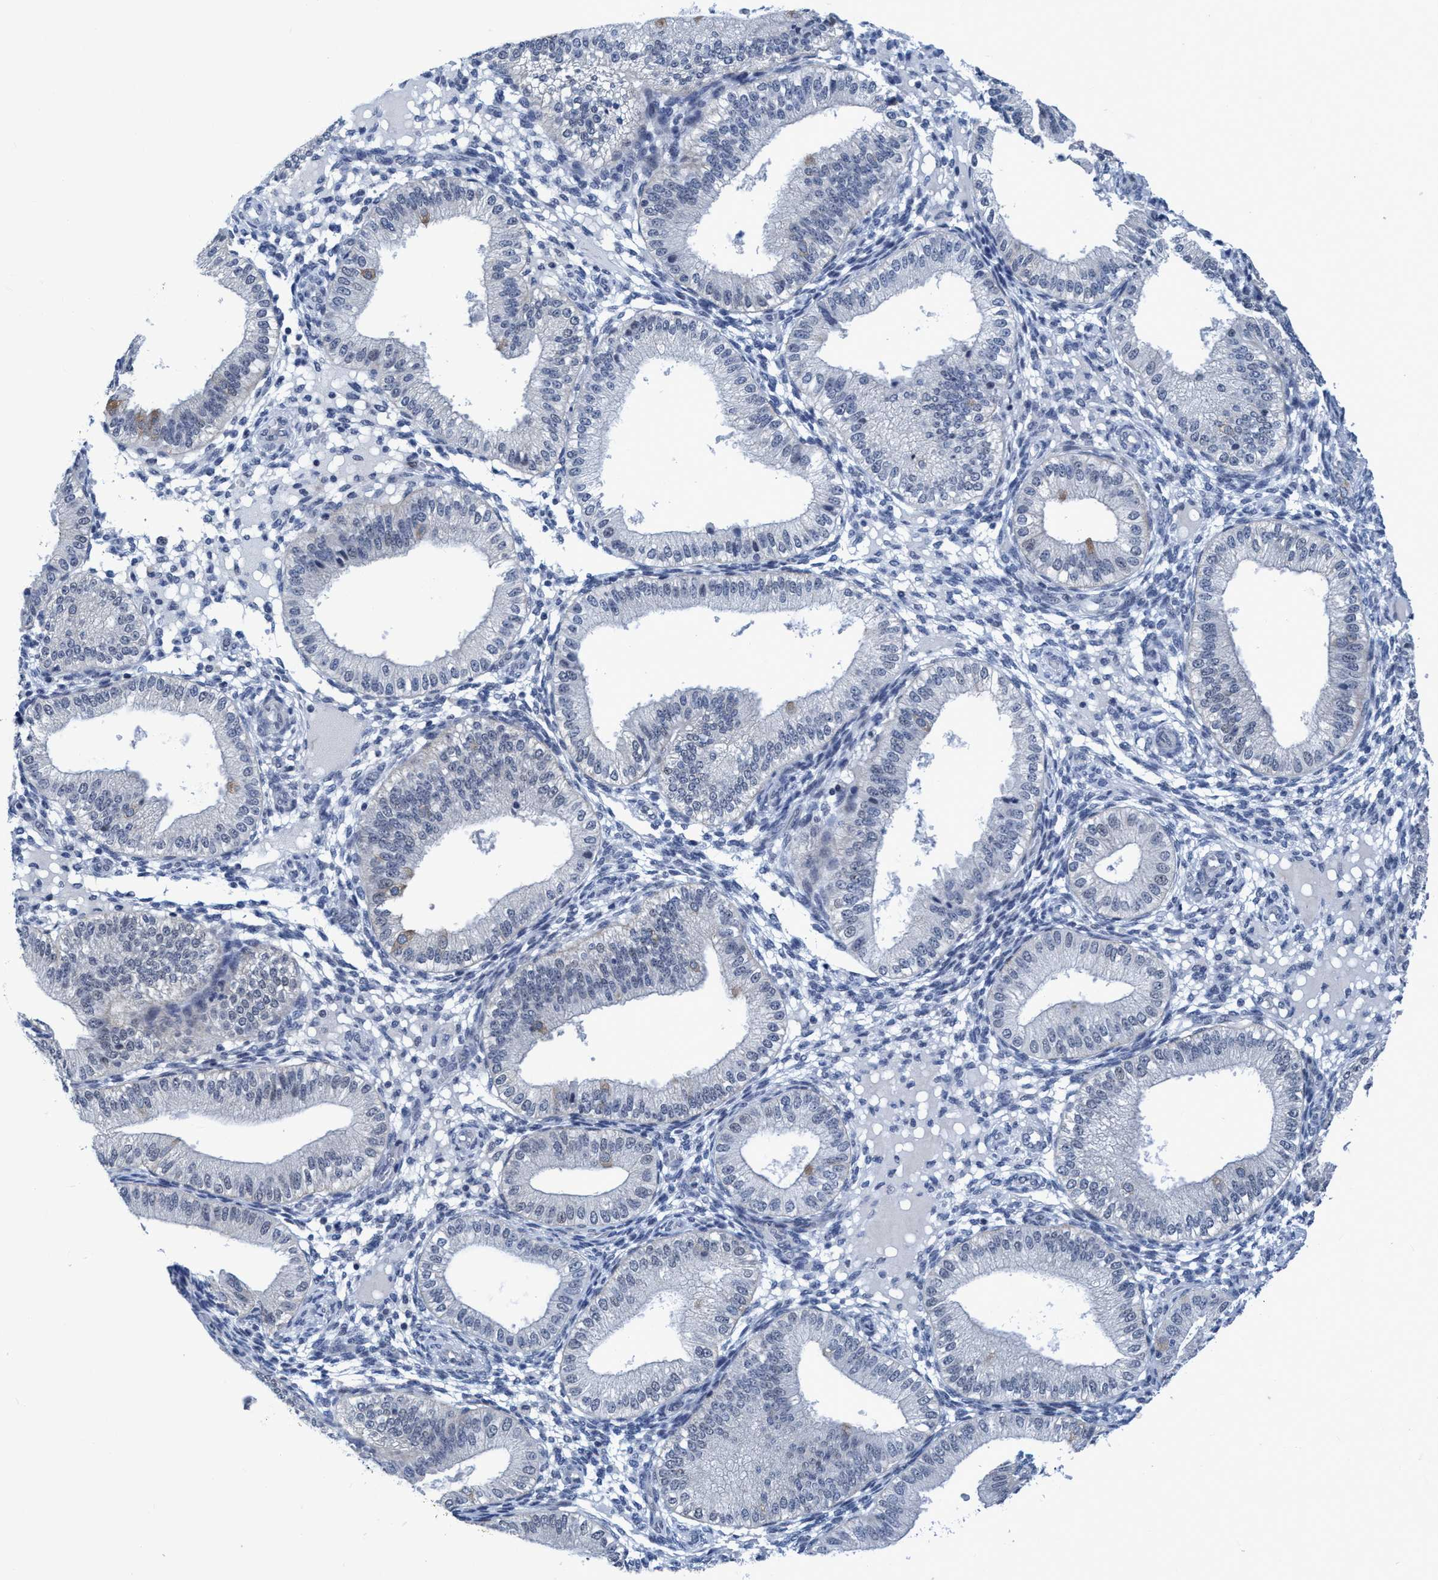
{"staining": {"intensity": "negative", "quantity": "none", "location": "none"}, "tissue": "endometrium", "cell_type": "Cells in endometrial stroma", "image_type": "normal", "snomed": [{"axis": "morphology", "description": "Normal tissue, NOS"}, {"axis": "topography", "description": "Endometrium"}], "caption": "DAB immunohistochemical staining of unremarkable human endometrium shows no significant positivity in cells in endometrial stroma. (DAB (3,3'-diaminobenzidine) immunohistochemistry (IHC) visualized using brightfield microscopy, high magnification).", "gene": "DNAI1", "patient": {"sex": "female", "age": 39}}